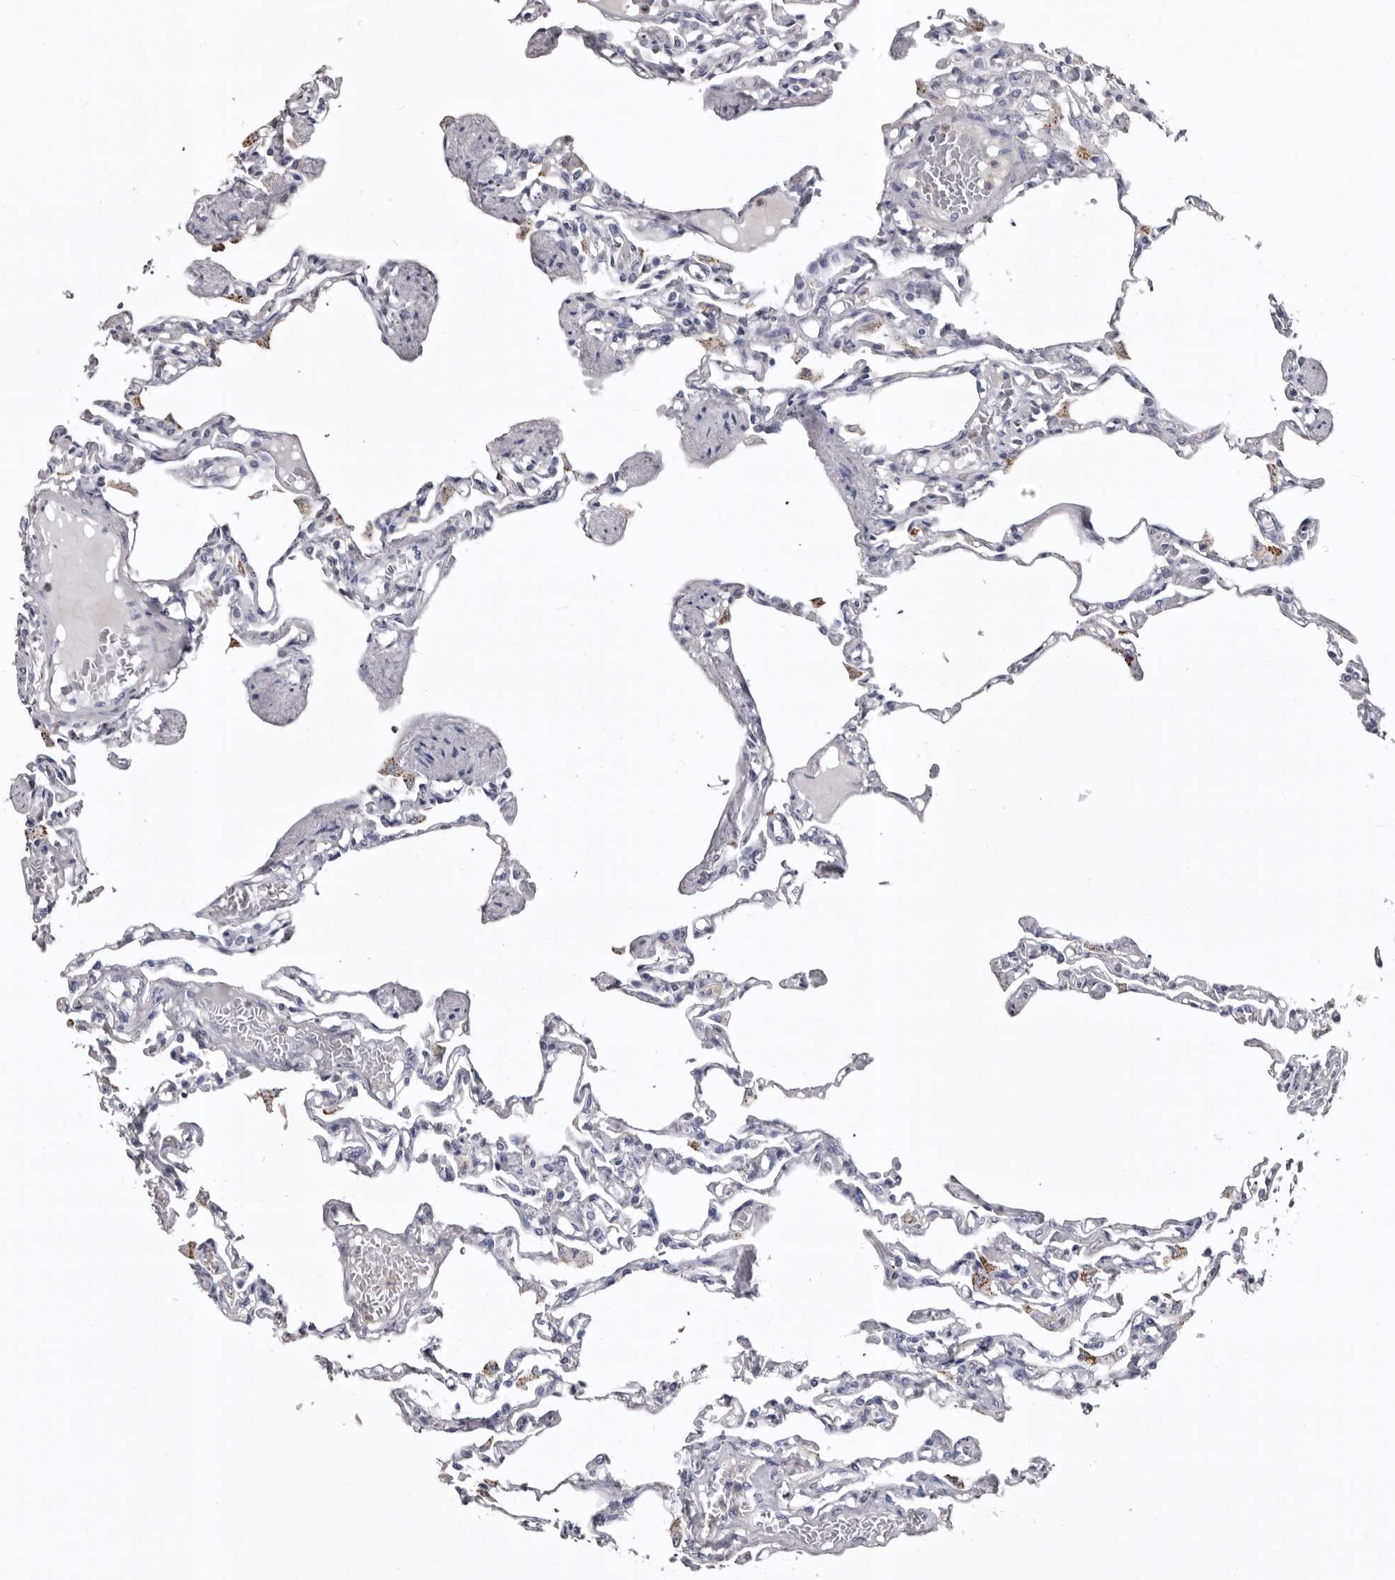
{"staining": {"intensity": "negative", "quantity": "none", "location": "none"}, "tissue": "lung", "cell_type": "Alveolar cells", "image_type": "normal", "snomed": [{"axis": "morphology", "description": "Normal tissue, NOS"}, {"axis": "topography", "description": "Lung"}], "caption": "The histopathology image displays no significant expression in alveolar cells of lung. (Immunohistochemistry, brightfield microscopy, high magnification).", "gene": "SLC10A4", "patient": {"sex": "male", "age": 21}}